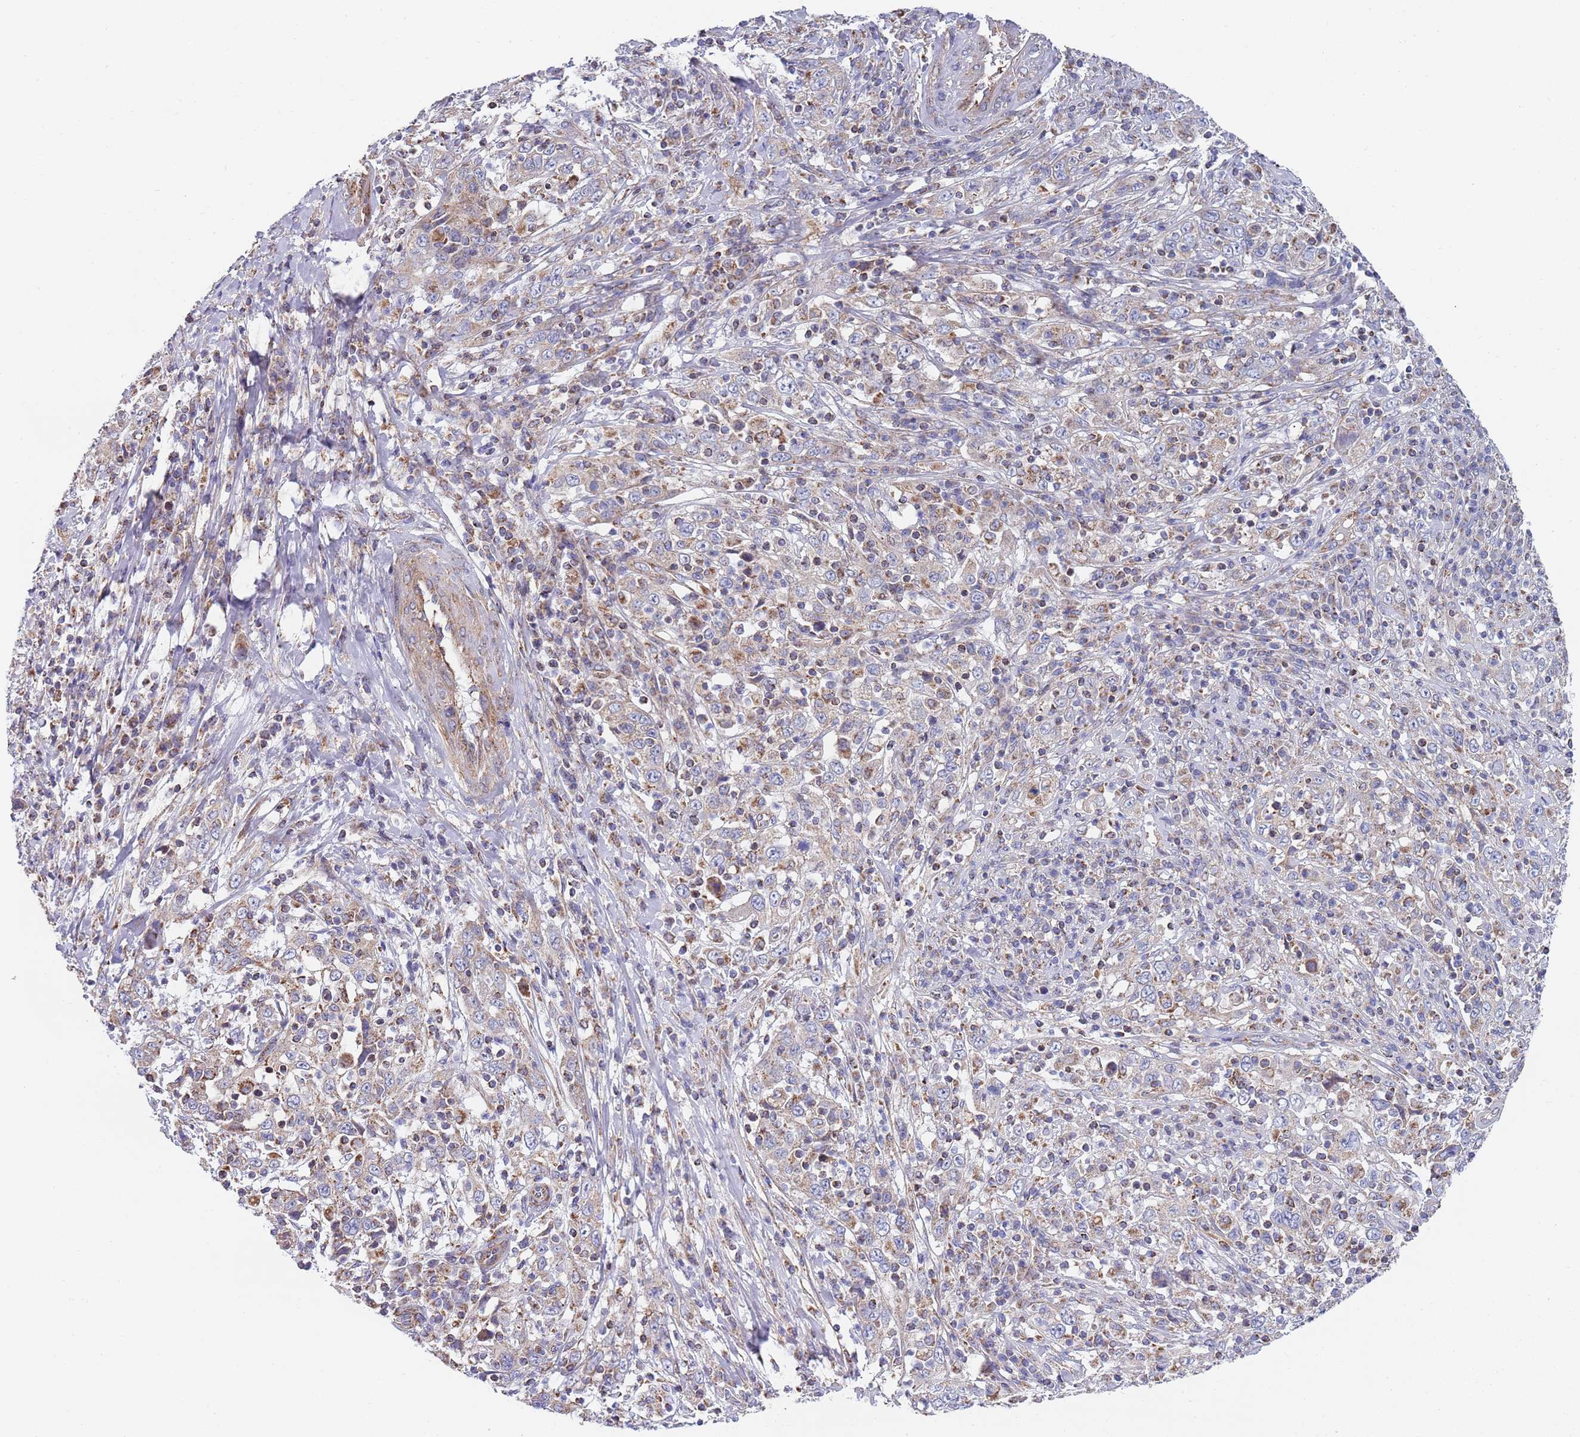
{"staining": {"intensity": "weak", "quantity": "<25%", "location": "cytoplasmic/membranous"}, "tissue": "cervical cancer", "cell_type": "Tumor cells", "image_type": "cancer", "snomed": [{"axis": "morphology", "description": "Squamous cell carcinoma, NOS"}, {"axis": "topography", "description": "Cervix"}], "caption": "IHC of cervical cancer shows no expression in tumor cells. (Stains: DAB (3,3'-diaminobenzidine) IHC with hematoxylin counter stain, Microscopy: brightfield microscopy at high magnification).", "gene": "PWWP3A", "patient": {"sex": "female", "age": 46}}